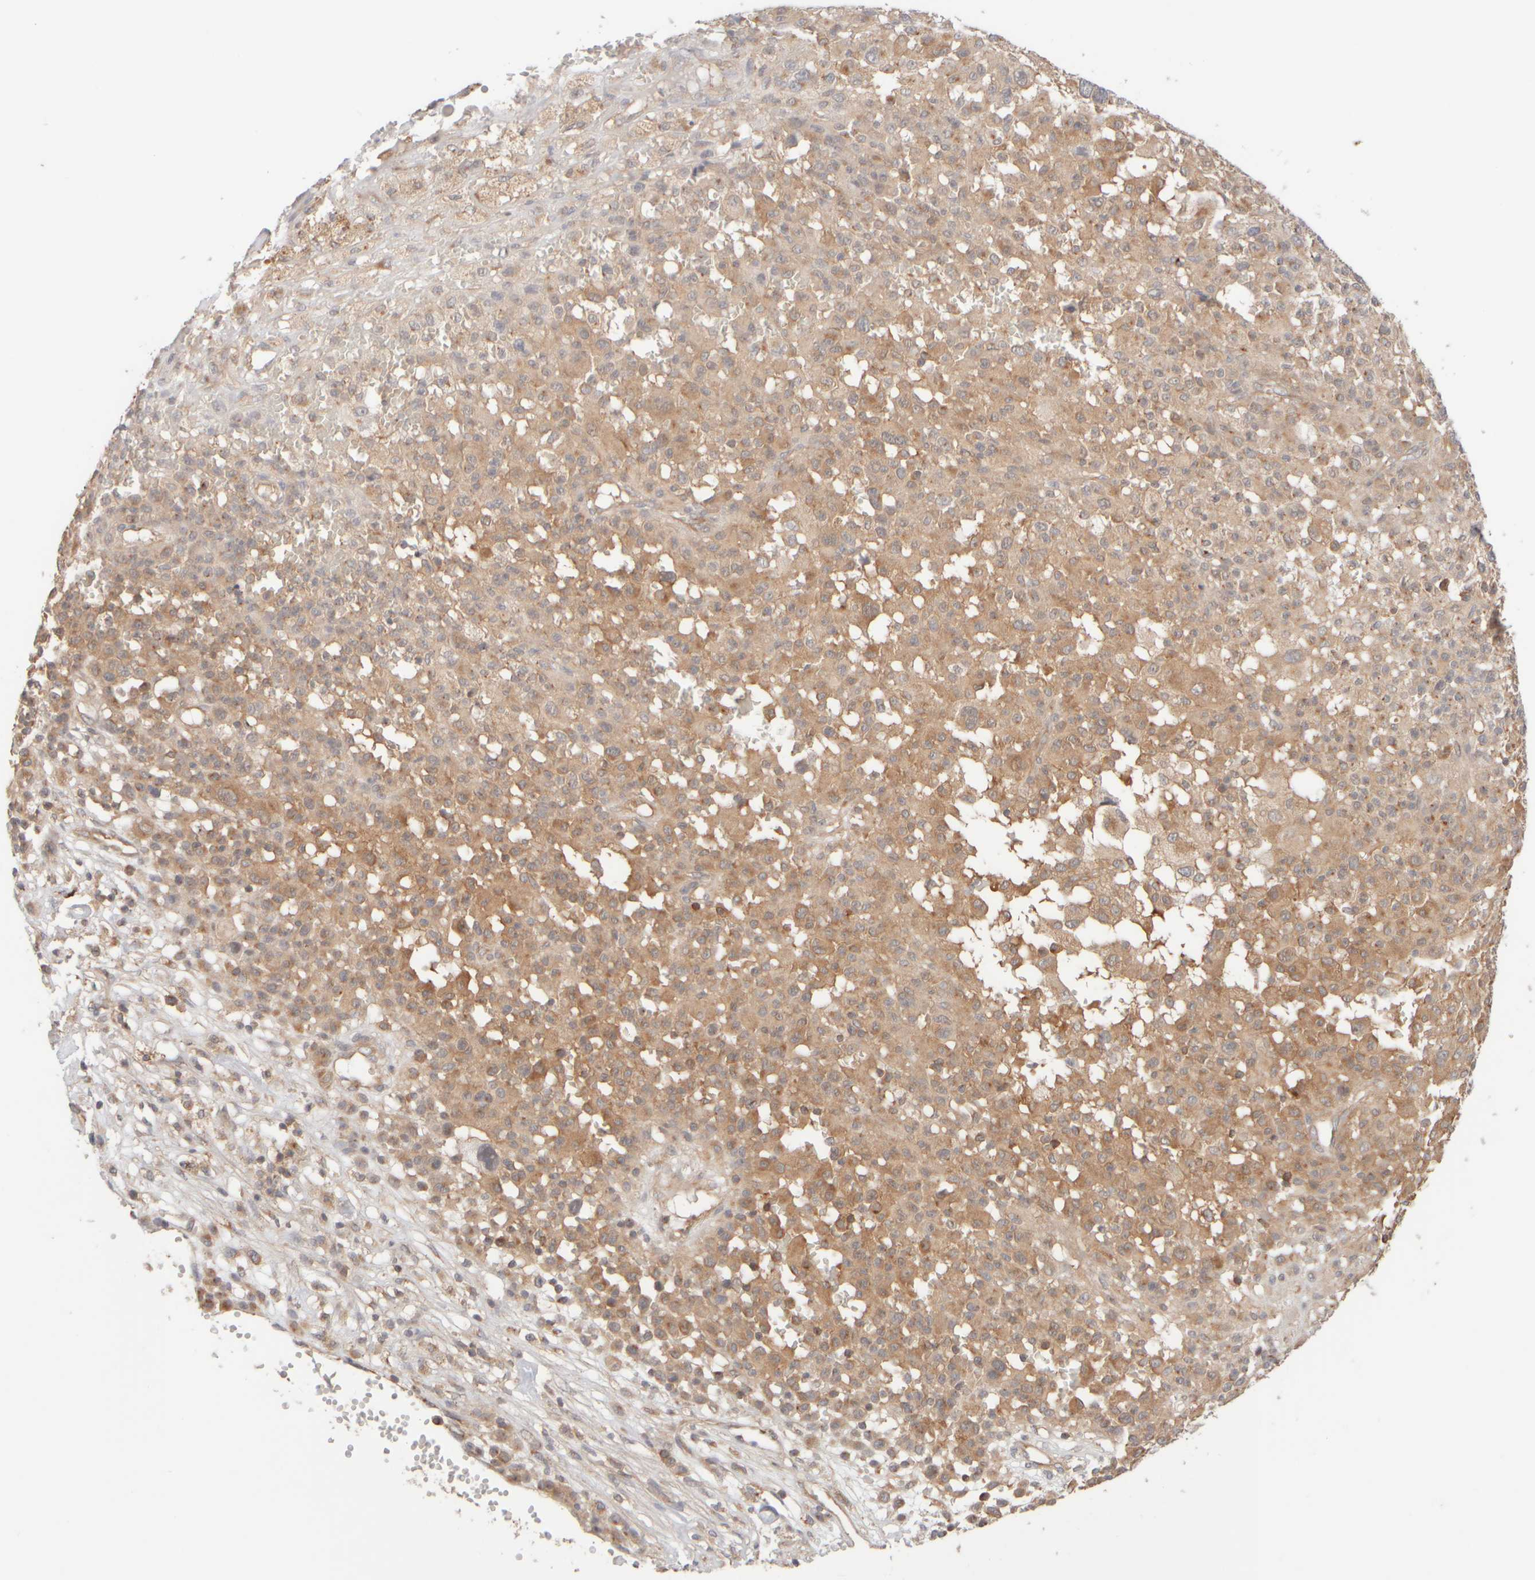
{"staining": {"intensity": "moderate", "quantity": ">75%", "location": "cytoplasmic/membranous"}, "tissue": "melanoma", "cell_type": "Tumor cells", "image_type": "cancer", "snomed": [{"axis": "morphology", "description": "Malignant melanoma, Metastatic site"}, {"axis": "topography", "description": "Skin"}], "caption": "Approximately >75% of tumor cells in malignant melanoma (metastatic site) exhibit moderate cytoplasmic/membranous protein expression as visualized by brown immunohistochemical staining.", "gene": "RABEP1", "patient": {"sex": "female", "age": 74}}